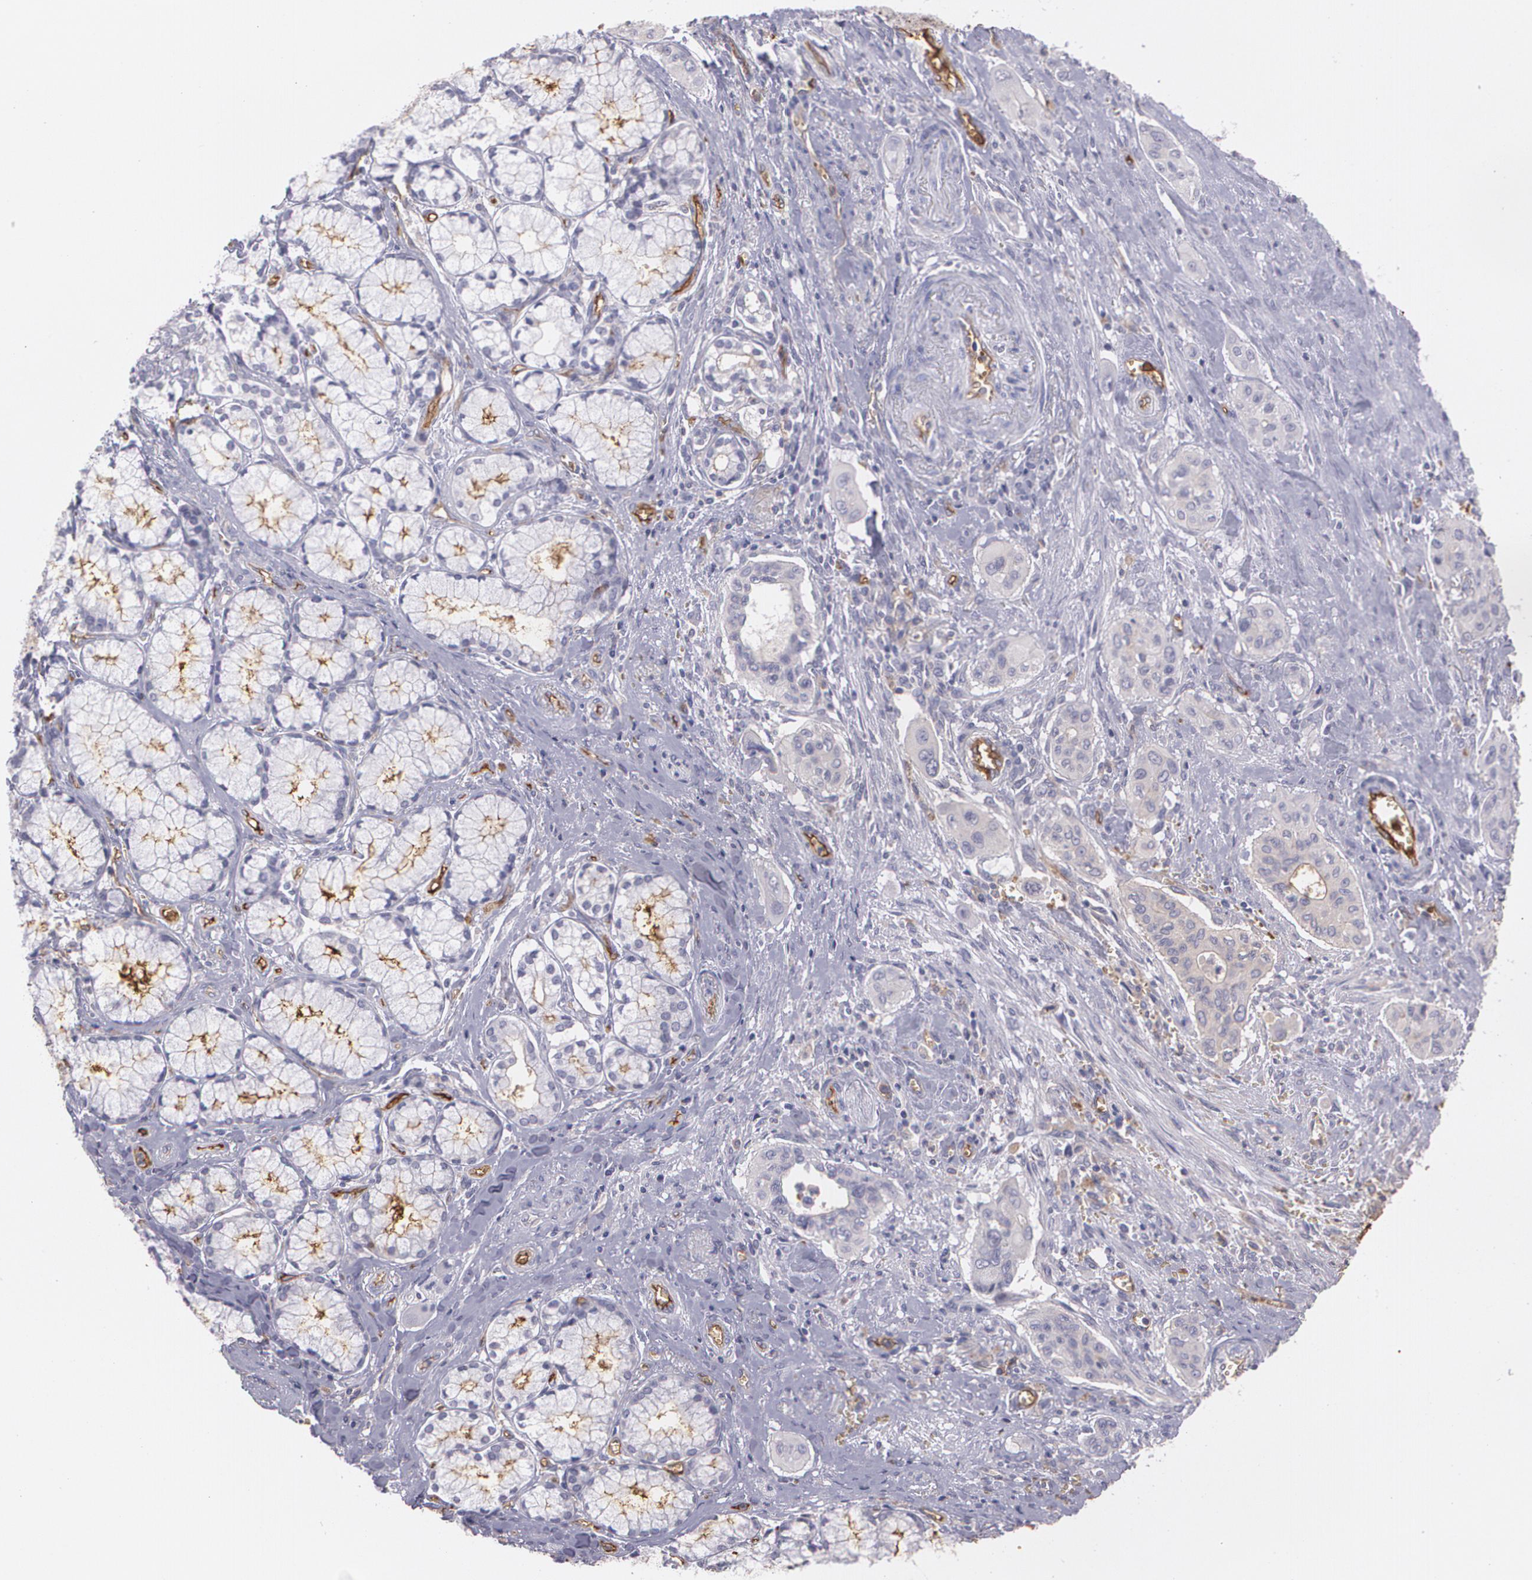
{"staining": {"intensity": "negative", "quantity": "none", "location": "none"}, "tissue": "pancreatic cancer", "cell_type": "Tumor cells", "image_type": "cancer", "snomed": [{"axis": "morphology", "description": "Adenocarcinoma, NOS"}, {"axis": "topography", "description": "Pancreas"}], "caption": "High power microscopy photomicrograph of an immunohistochemistry photomicrograph of adenocarcinoma (pancreatic), revealing no significant positivity in tumor cells.", "gene": "ACE", "patient": {"sex": "male", "age": 77}}